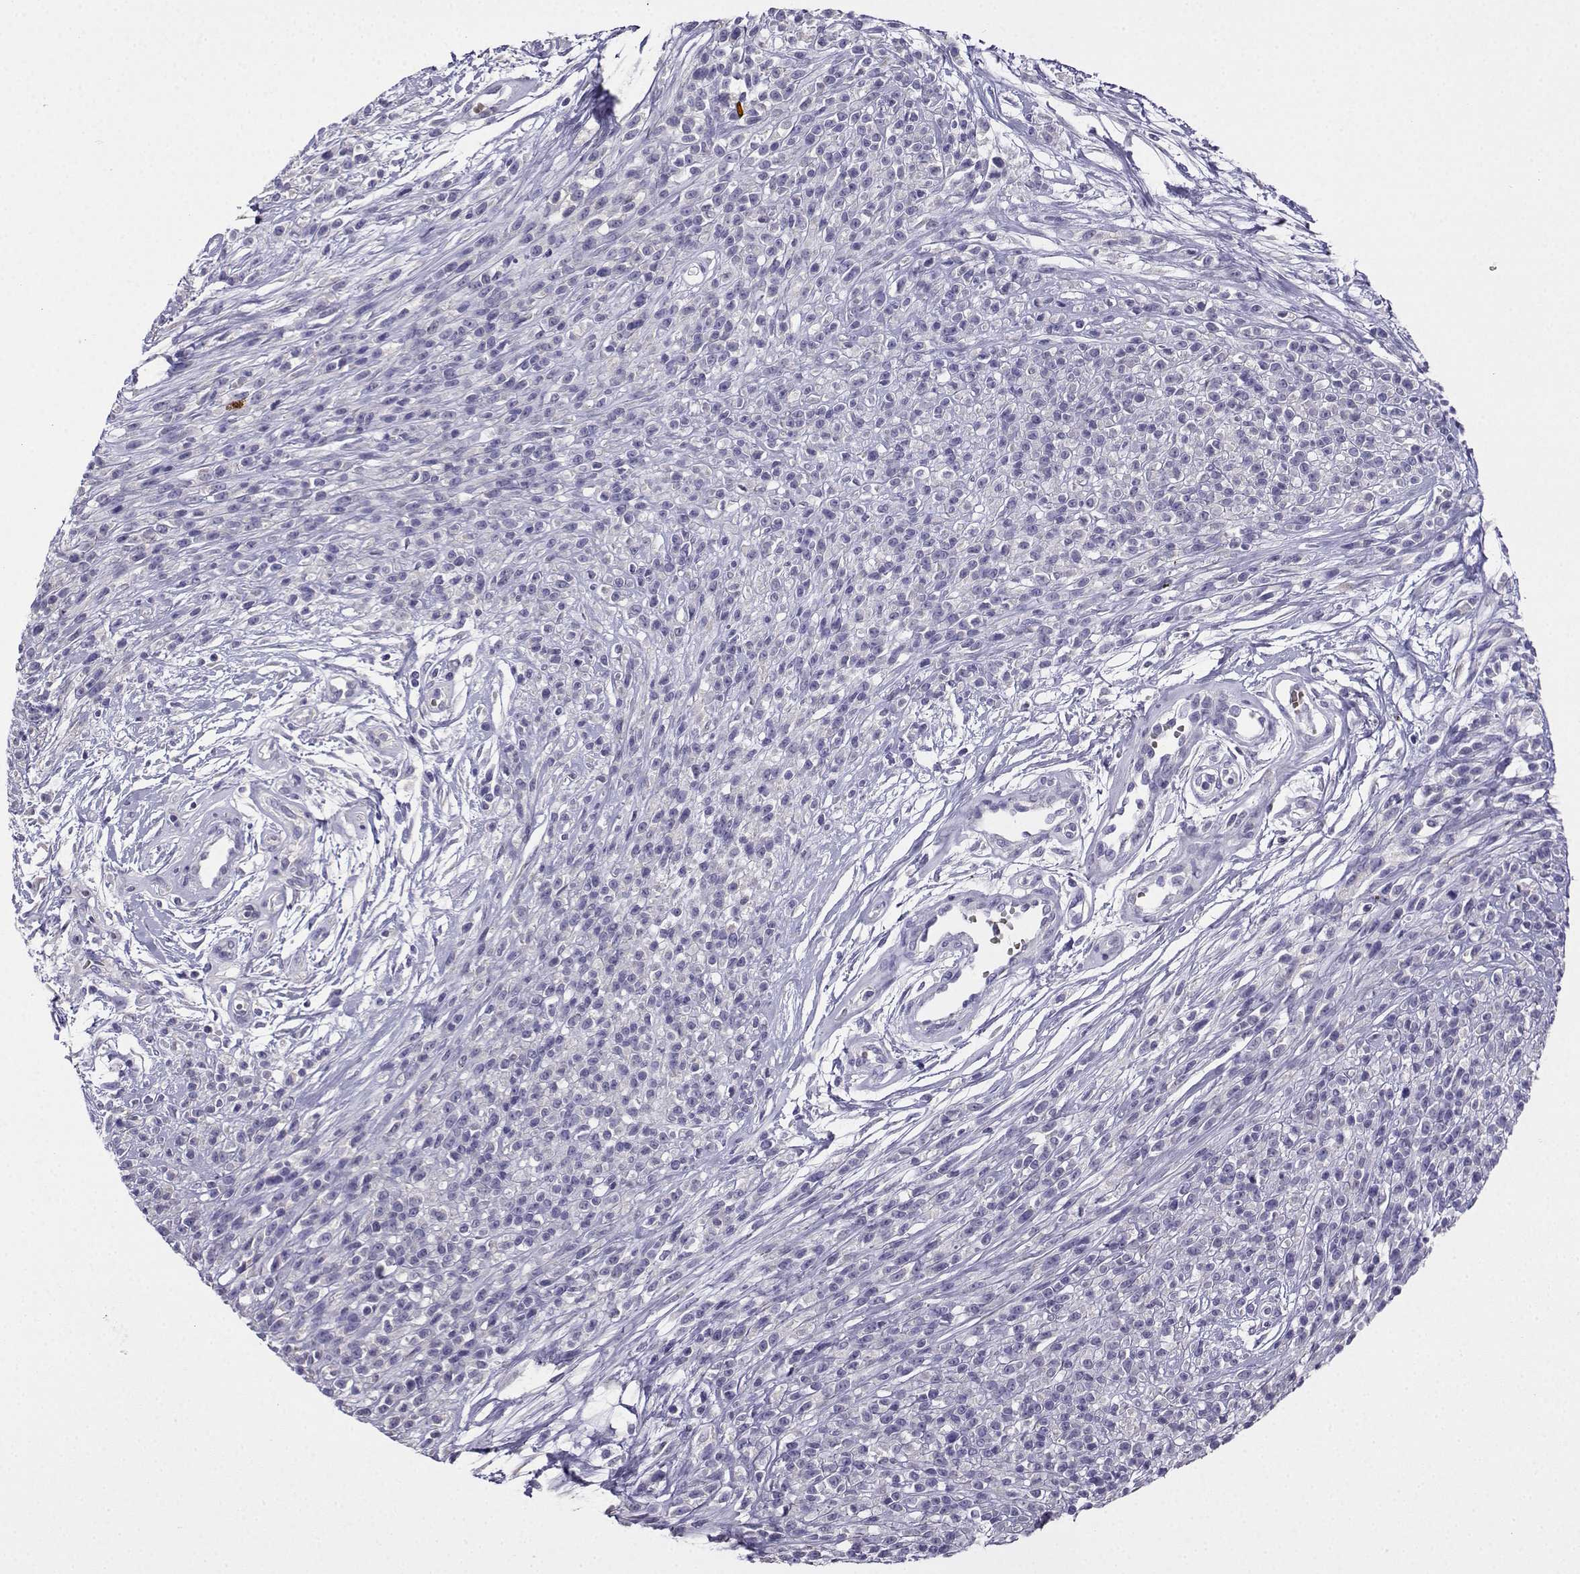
{"staining": {"intensity": "negative", "quantity": "none", "location": "none"}, "tissue": "melanoma", "cell_type": "Tumor cells", "image_type": "cancer", "snomed": [{"axis": "morphology", "description": "Malignant melanoma, NOS"}, {"axis": "topography", "description": "Skin"}, {"axis": "topography", "description": "Skin of trunk"}], "caption": "Immunohistochemistry histopathology image of melanoma stained for a protein (brown), which exhibits no staining in tumor cells. Nuclei are stained in blue.", "gene": "LINGO1", "patient": {"sex": "male", "age": 74}}